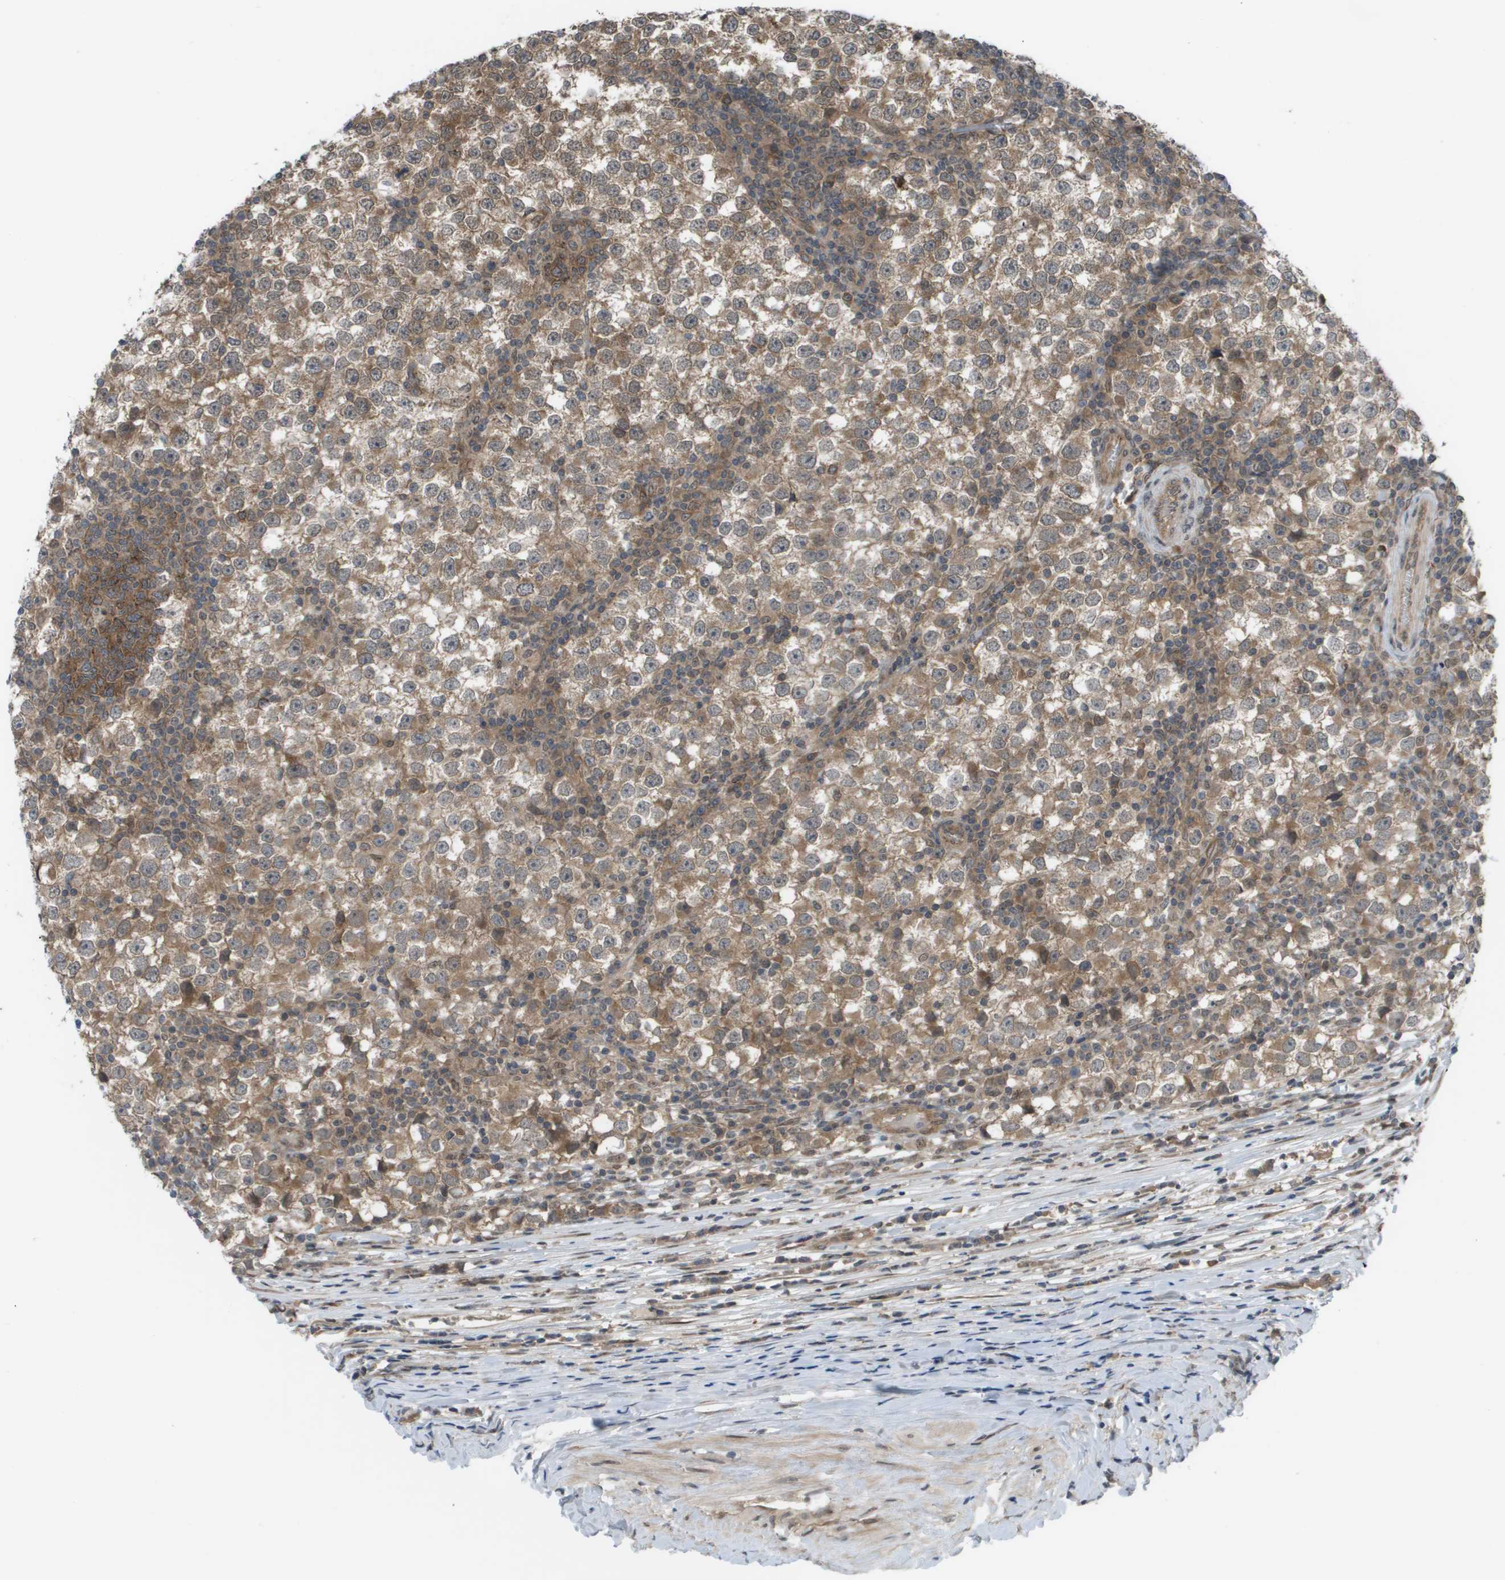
{"staining": {"intensity": "moderate", "quantity": ">75%", "location": "cytoplasmic/membranous"}, "tissue": "testis cancer", "cell_type": "Tumor cells", "image_type": "cancer", "snomed": [{"axis": "morphology", "description": "Seminoma, NOS"}, {"axis": "topography", "description": "Testis"}], "caption": "Immunohistochemistry (IHC) of testis seminoma displays medium levels of moderate cytoplasmic/membranous positivity in approximately >75% of tumor cells.", "gene": "CTPS2", "patient": {"sex": "male", "age": 65}}